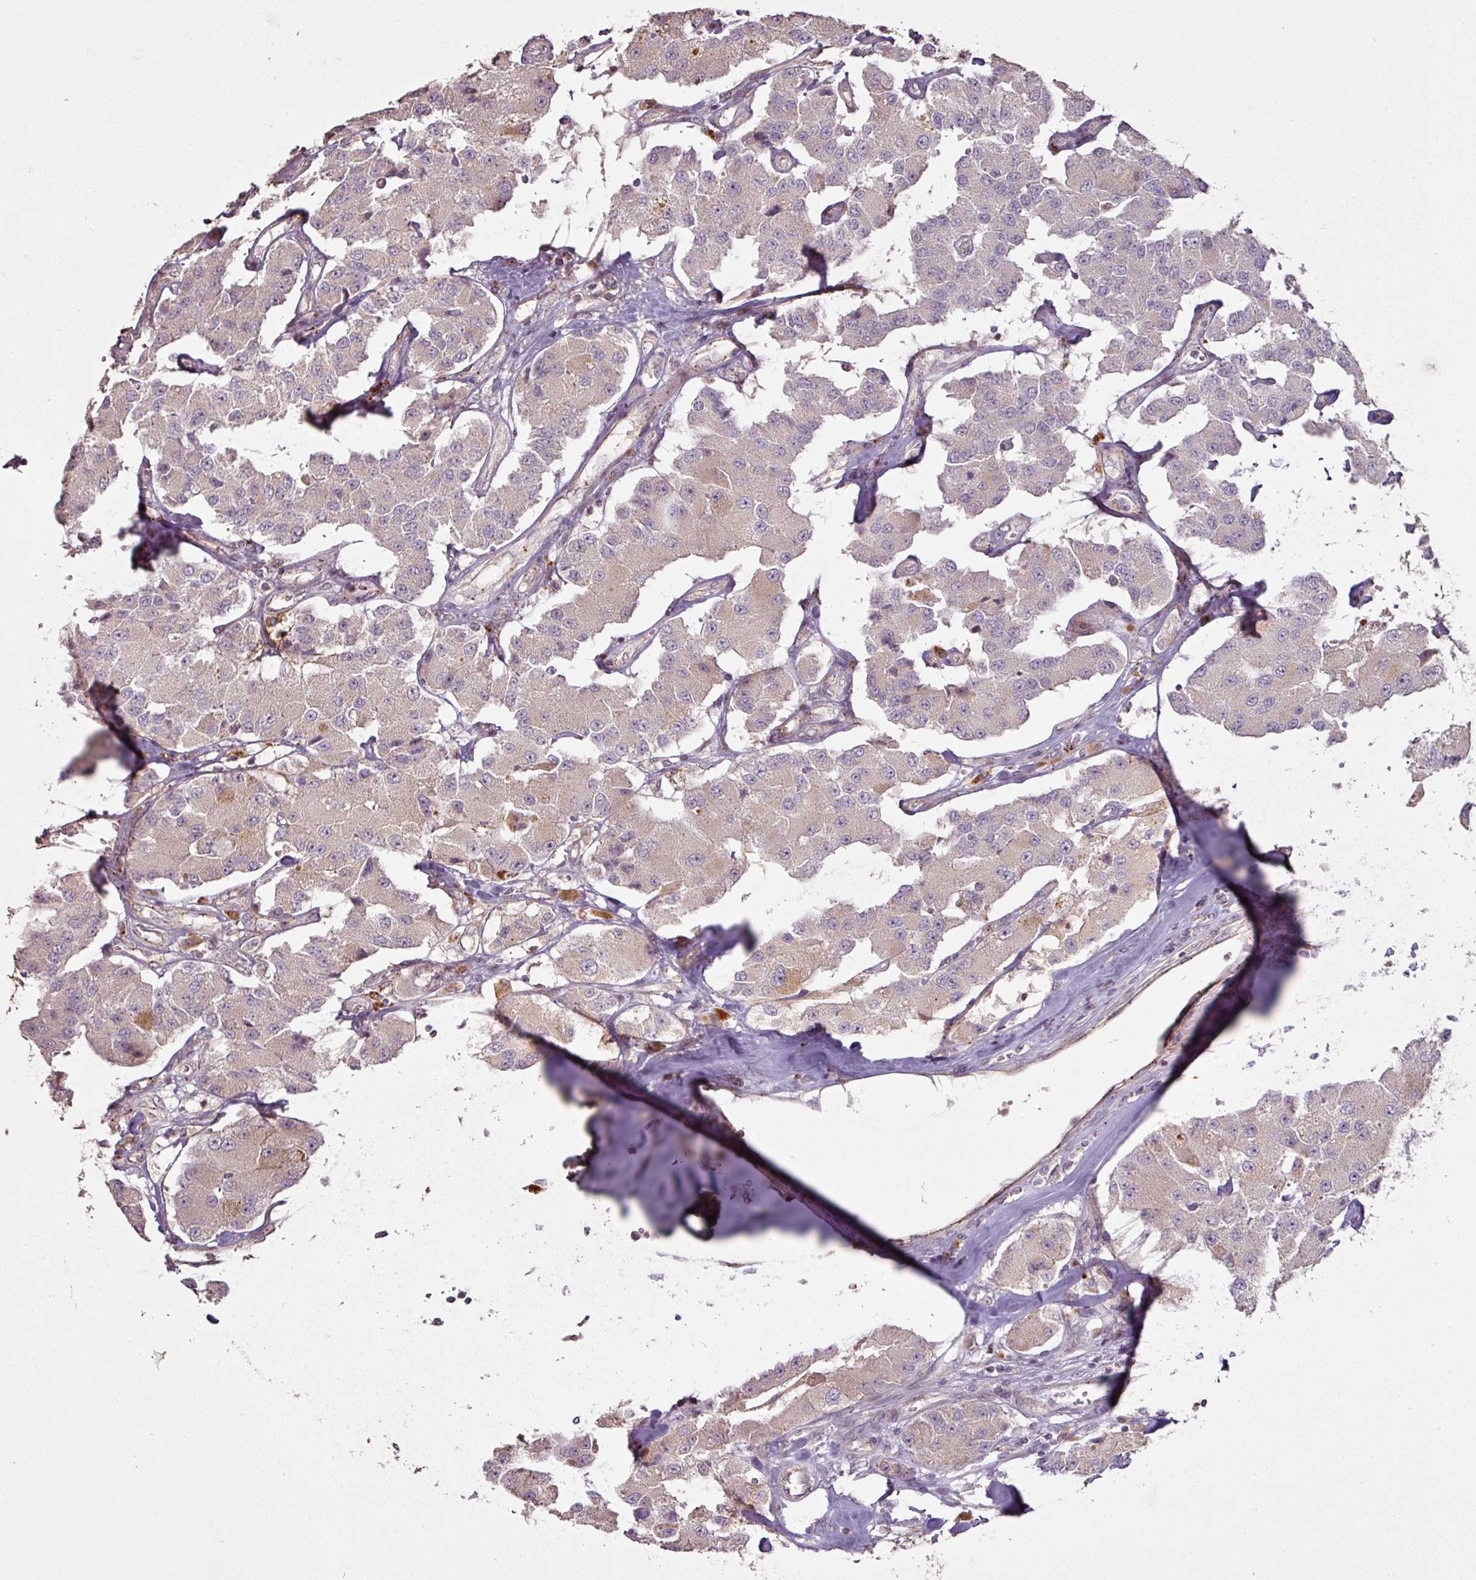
{"staining": {"intensity": "weak", "quantity": "<25%", "location": "cytoplasmic/membranous"}, "tissue": "carcinoid", "cell_type": "Tumor cells", "image_type": "cancer", "snomed": [{"axis": "morphology", "description": "Carcinoid, malignant, NOS"}, {"axis": "topography", "description": "Pancreas"}], "caption": "Immunohistochemical staining of carcinoid reveals no significant expression in tumor cells.", "gene": "CXCR5", "patient": {"sex": "male", "age": 41}}